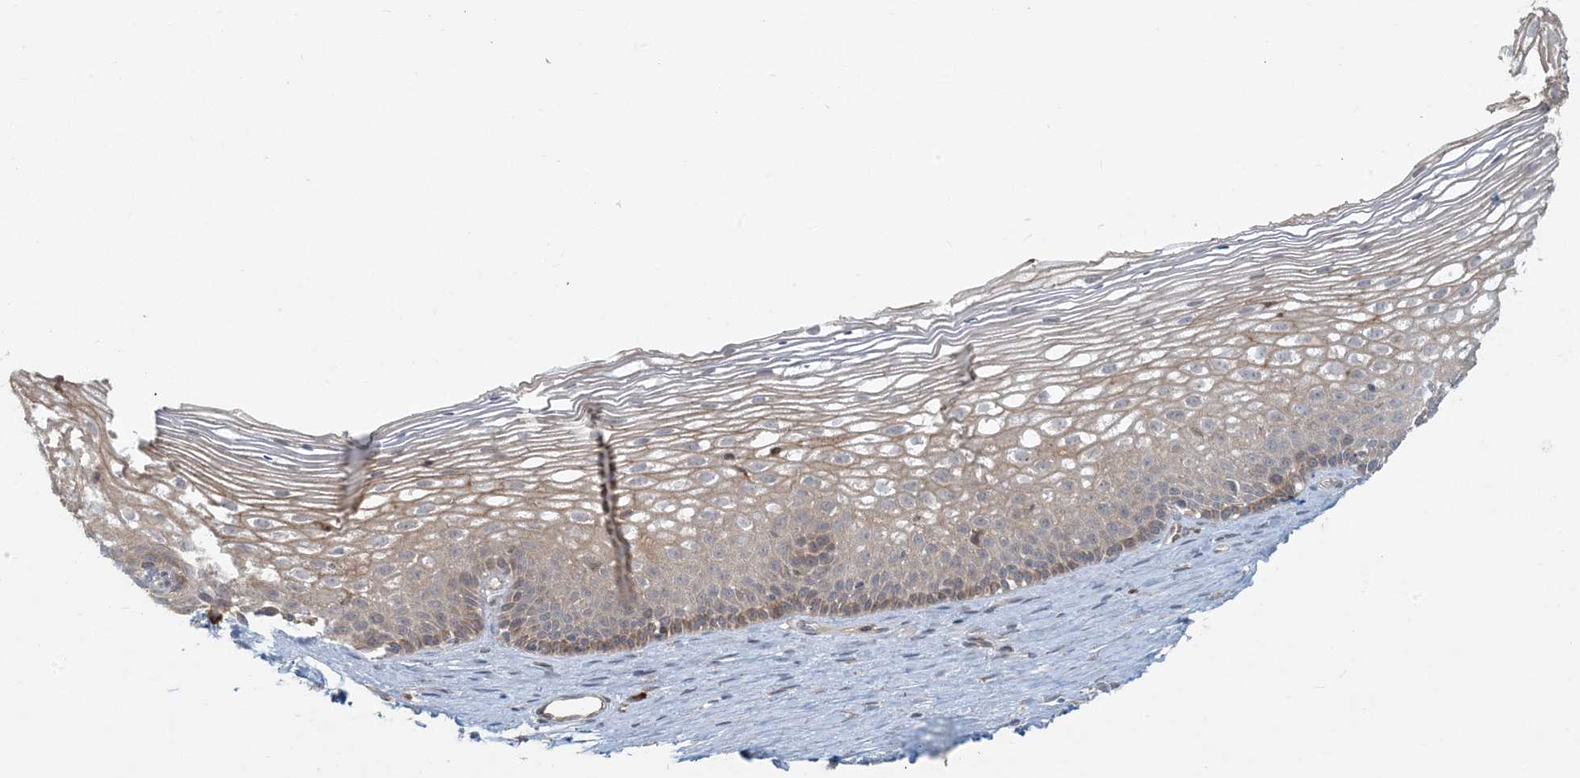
{"staining": {"intensity": "weak", "quantity": ">75%", "location": "cytoplasmic/membranous"}, "tissue": "cervix", "cell_type": "Glandular cells", "image_type": "normal", "snomed": [{"axis": "morphology", "description": "Normal tissue, NOS"}, {"axis": "topography", "description": "Cervix"}], "caption": "Immunohistochemical staining of benign cervix demonstrates weak cytoplasmic/membranous protein staining in approximately >75% of glandular cells. (Brightfield microscopy of DAB IHC at high magnification).", "gene": "HACL1", "patient": {"sex": "female", "age": 33}}